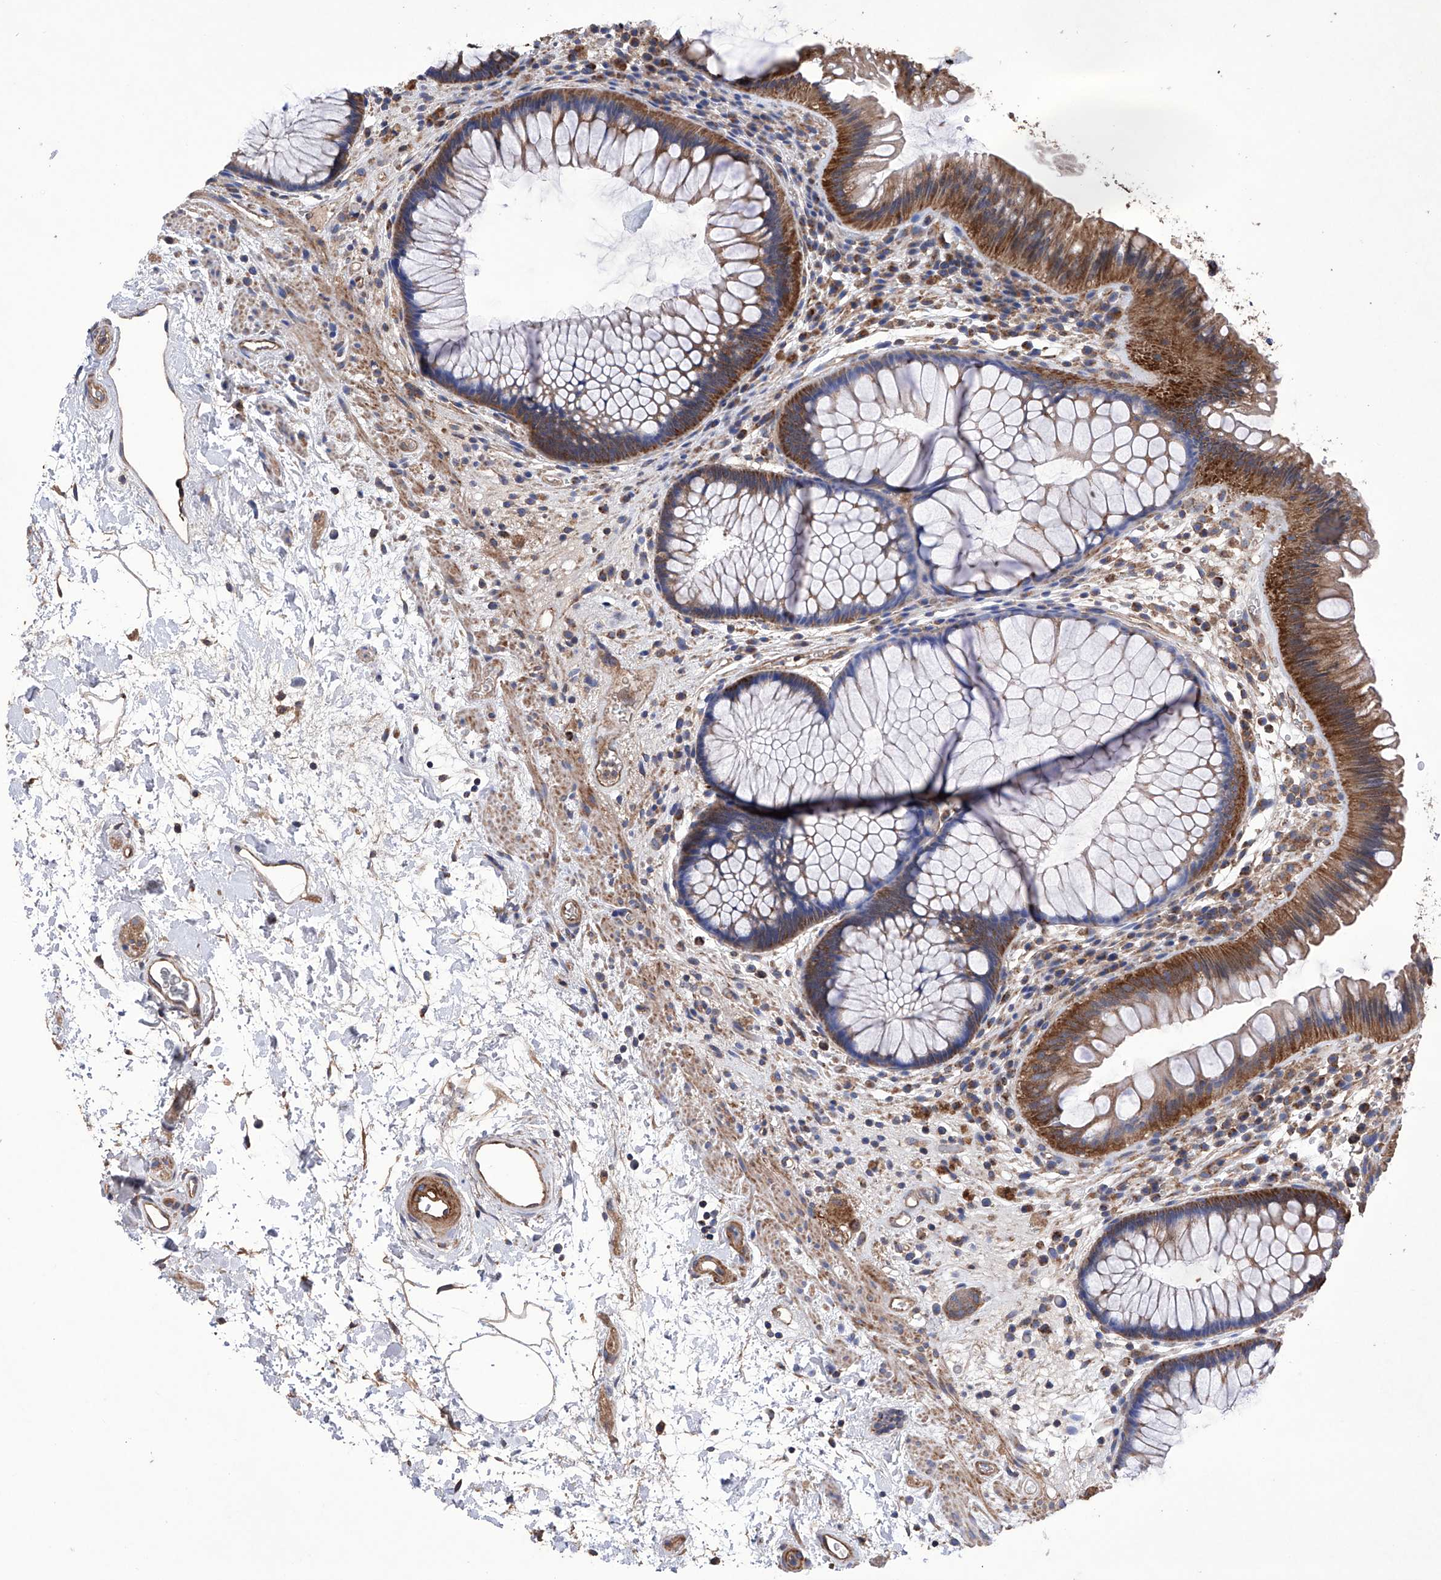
{"staining": {"intensity": "moderate", "quantity": ">75%", "location": "cytoplasmic/membranous"}, "tissue": "rectum", "cell_type": "Glandular cells", "image_type": "normal", "snomed": [{"axis": "morphology", "description": "Normal tissue, NOS"}, {"axis": "topography", "description": "Rectum"}], "caption": "IHC photomicrograph of benign rectum: human rectum stained using immunohistochemistry exhibits medium levels of moderate protein expression localized specifically in the cytoplasmic/membranous of glandular cells, appearing as a cytoplasmic/membranous brown color.", "gene": "EFCAB2", "patient": {"sex": "male", "age": 51}}